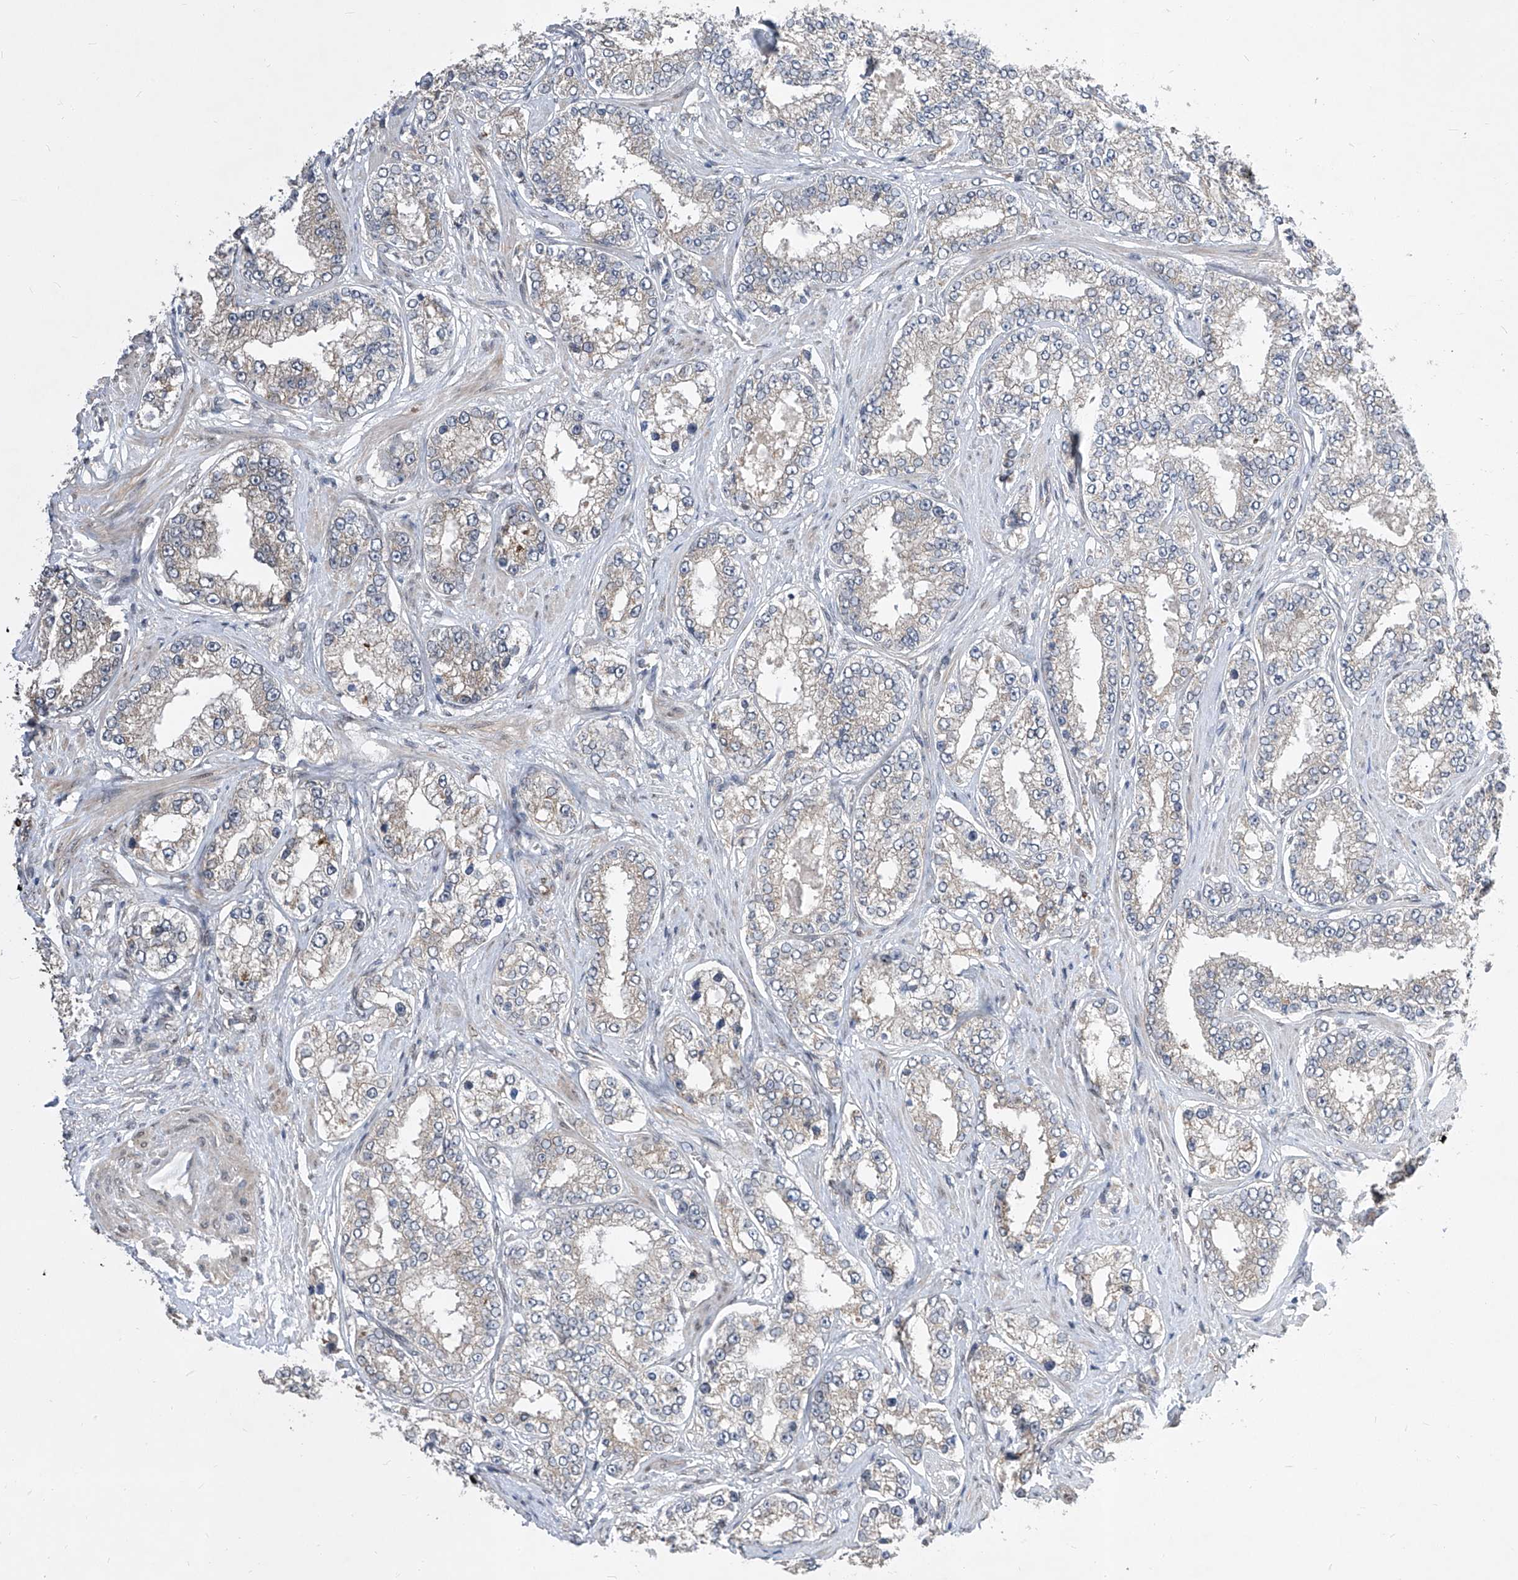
{"staining": {"intensity": "strong", "quantity": "<25%", "location": "cytoplasmic/membranous"}, "tissue": "prostate cancer", "cell_type": "Tumor cells", "image_type": "cancer", "snomed": [{"axis": "morphology", "description": "Normal tissue, NOS"}, {"axis": "morphology", "description": "Adenocarcinoma, High grade"}, {"axis": "topography", "description": "Prostate"}], "caption": "Protein staining demonstrates strong cytoplasmic/membranous positivity in approximately <25% of tumor cells in high-grade adenocarcinoma (prostate).", "gene": "CETN2", "patient": {"sex": "male", "age": 83}}